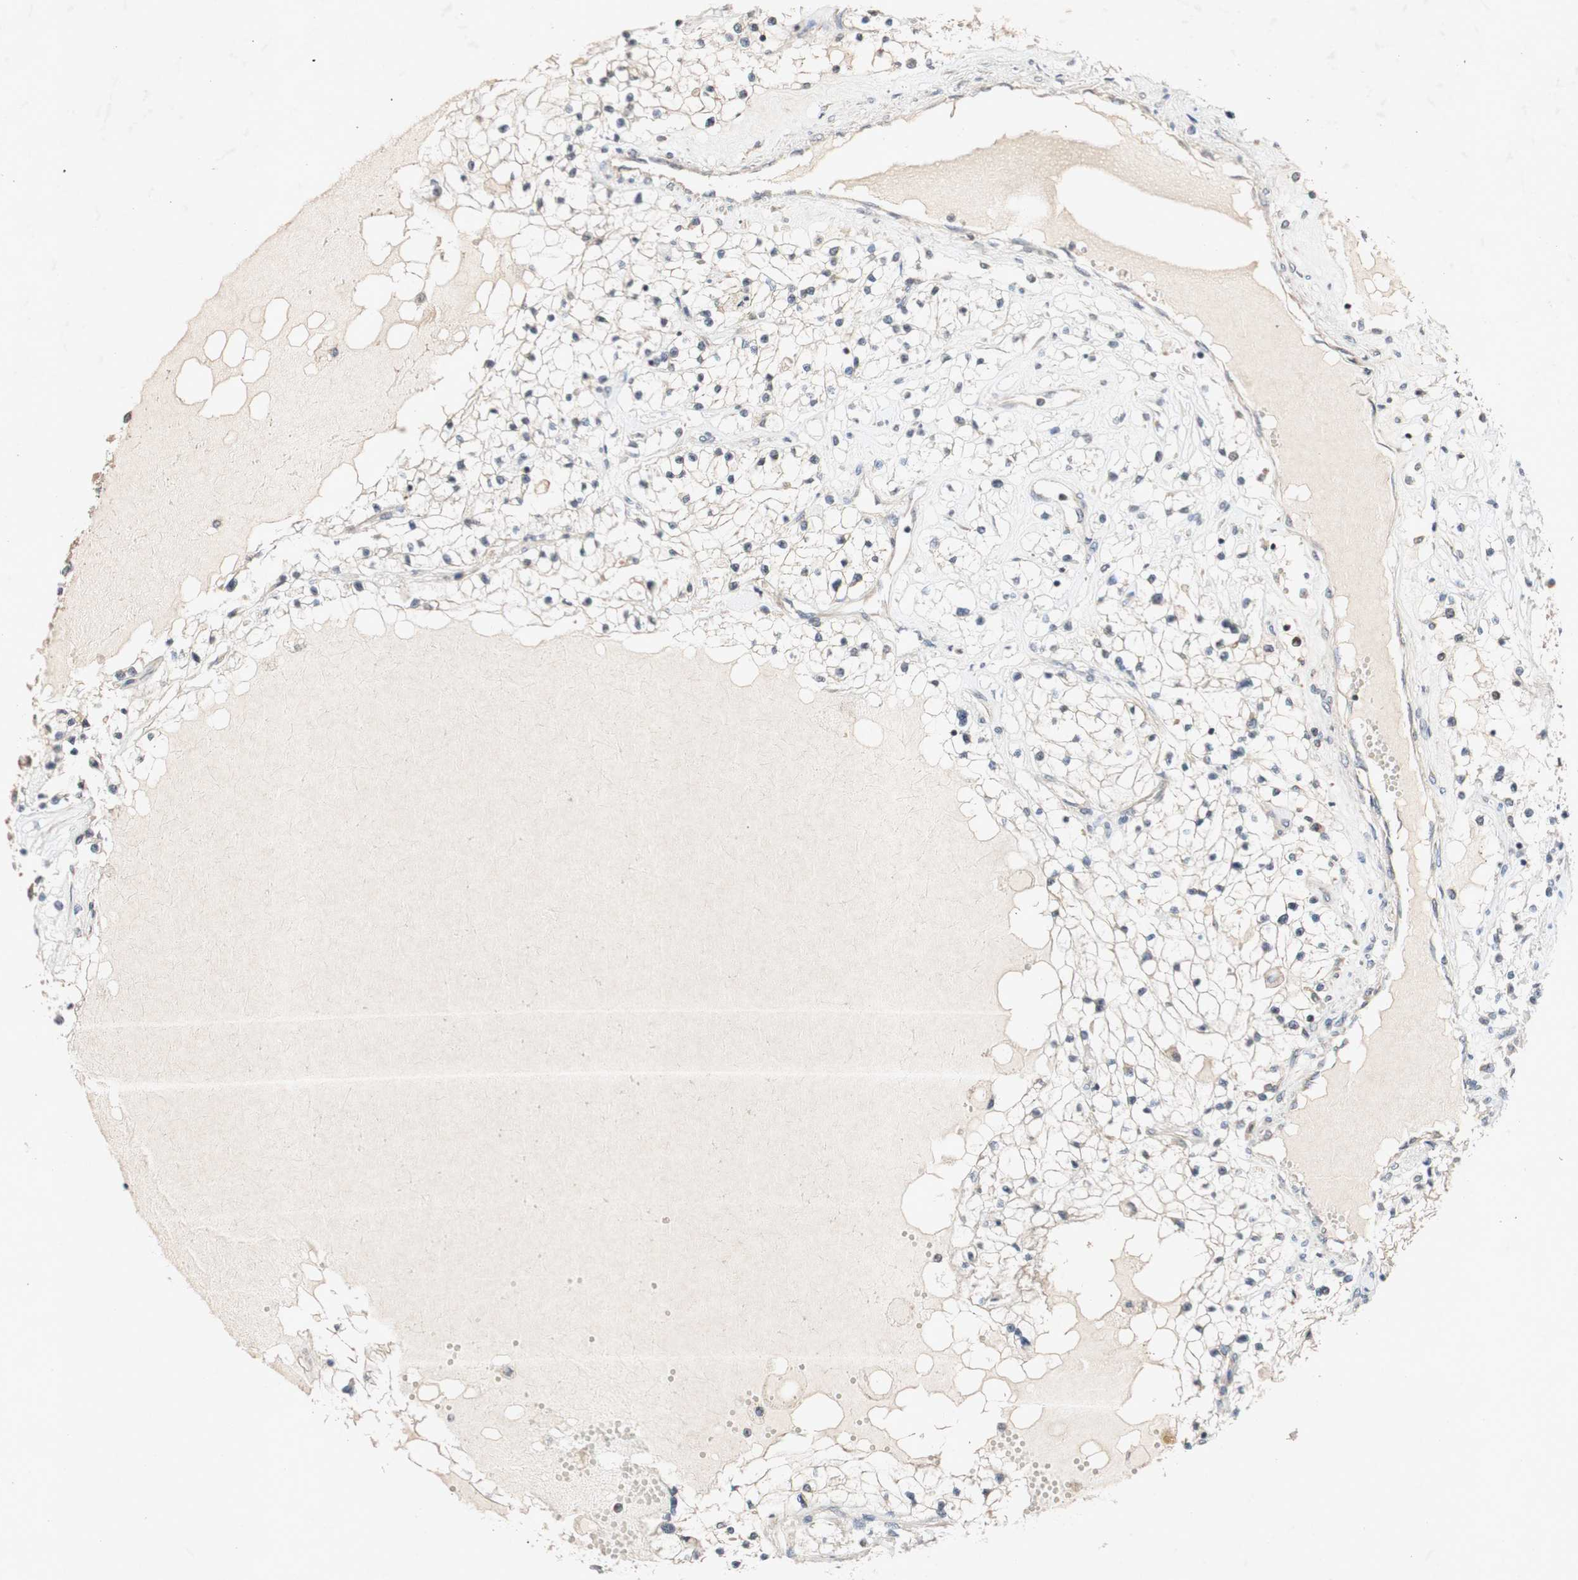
{"staining": {"intensity": "weak", "quantity": ">75%", "location": "cytoplasmic/membranous"}, "tissue": "renal cancer", "cell_type": "Tumor cells", "image_type": "cancer", "snomed": [{"axis": "morphology", "description": "Adenocarcinoma, NOS"}, {"axis": "topography", "description": "Kidney"}], "caption": "Immunohistochemical staining of renal adenocarcinoma shows low levels of weak cytoplasmic/membranous protein staining in approximately >75% of tumor cells.", "gene": "PIN1", "patient": {"sex": "male", "age": 68}}